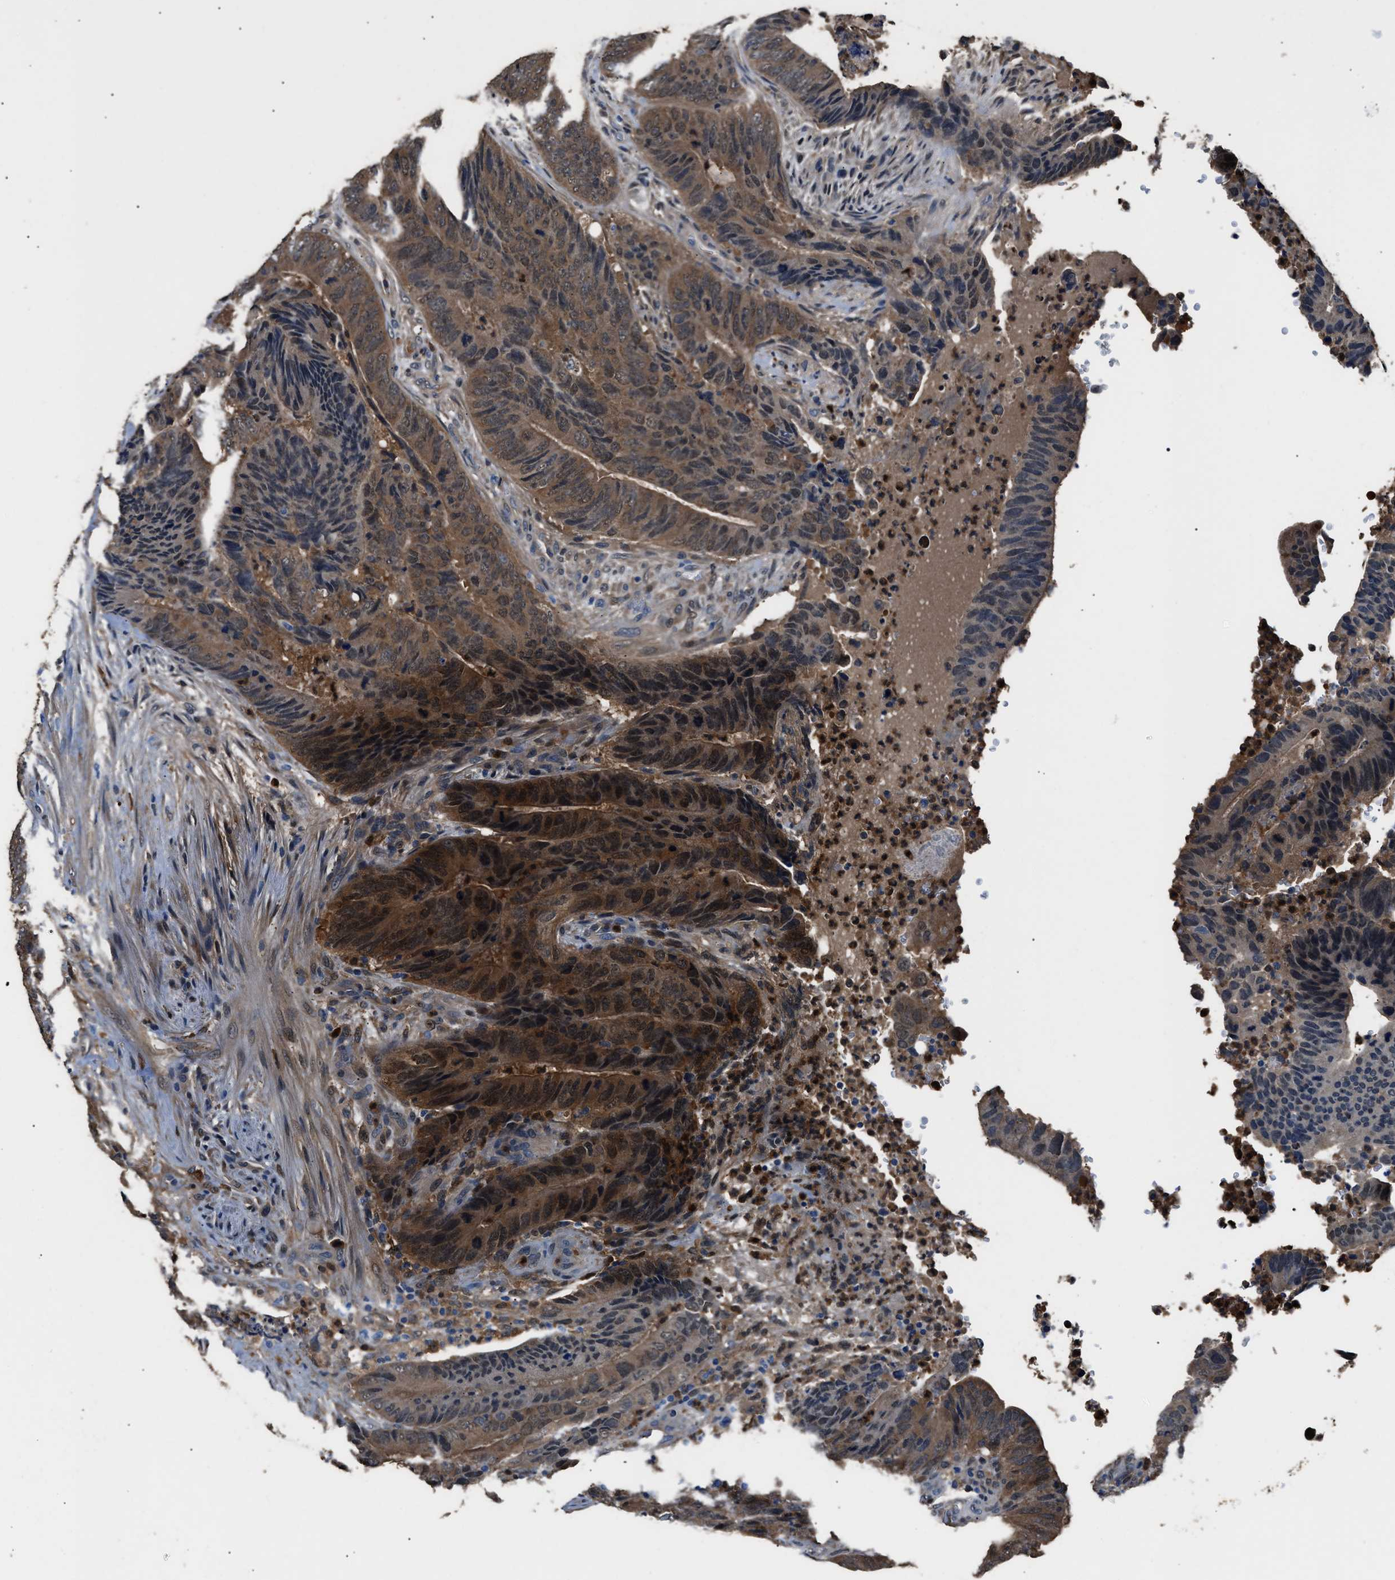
{"staining": {"intensity": "moderate", "quantity": ">75%", "location": "cytoplasmic/membranous"}, "tissue": "colorectal cancer", "cell_type": "Tumor cells", "image_type": "cancer", "snomed": [{"axis": "morphology", "description": "Adenocarcinoma, NOS"}, {"axis": "topography", "description": "Colon"}], "caption": "There is medium levels of moderate cytoplasmic/membranous staining in tumor cells of adenocarcinoma (colorectal), as demonstrated by immunohistochemical staining (brown color).", "gene": "GSTP1", "patient": {"sex": "male", "age": 56}}